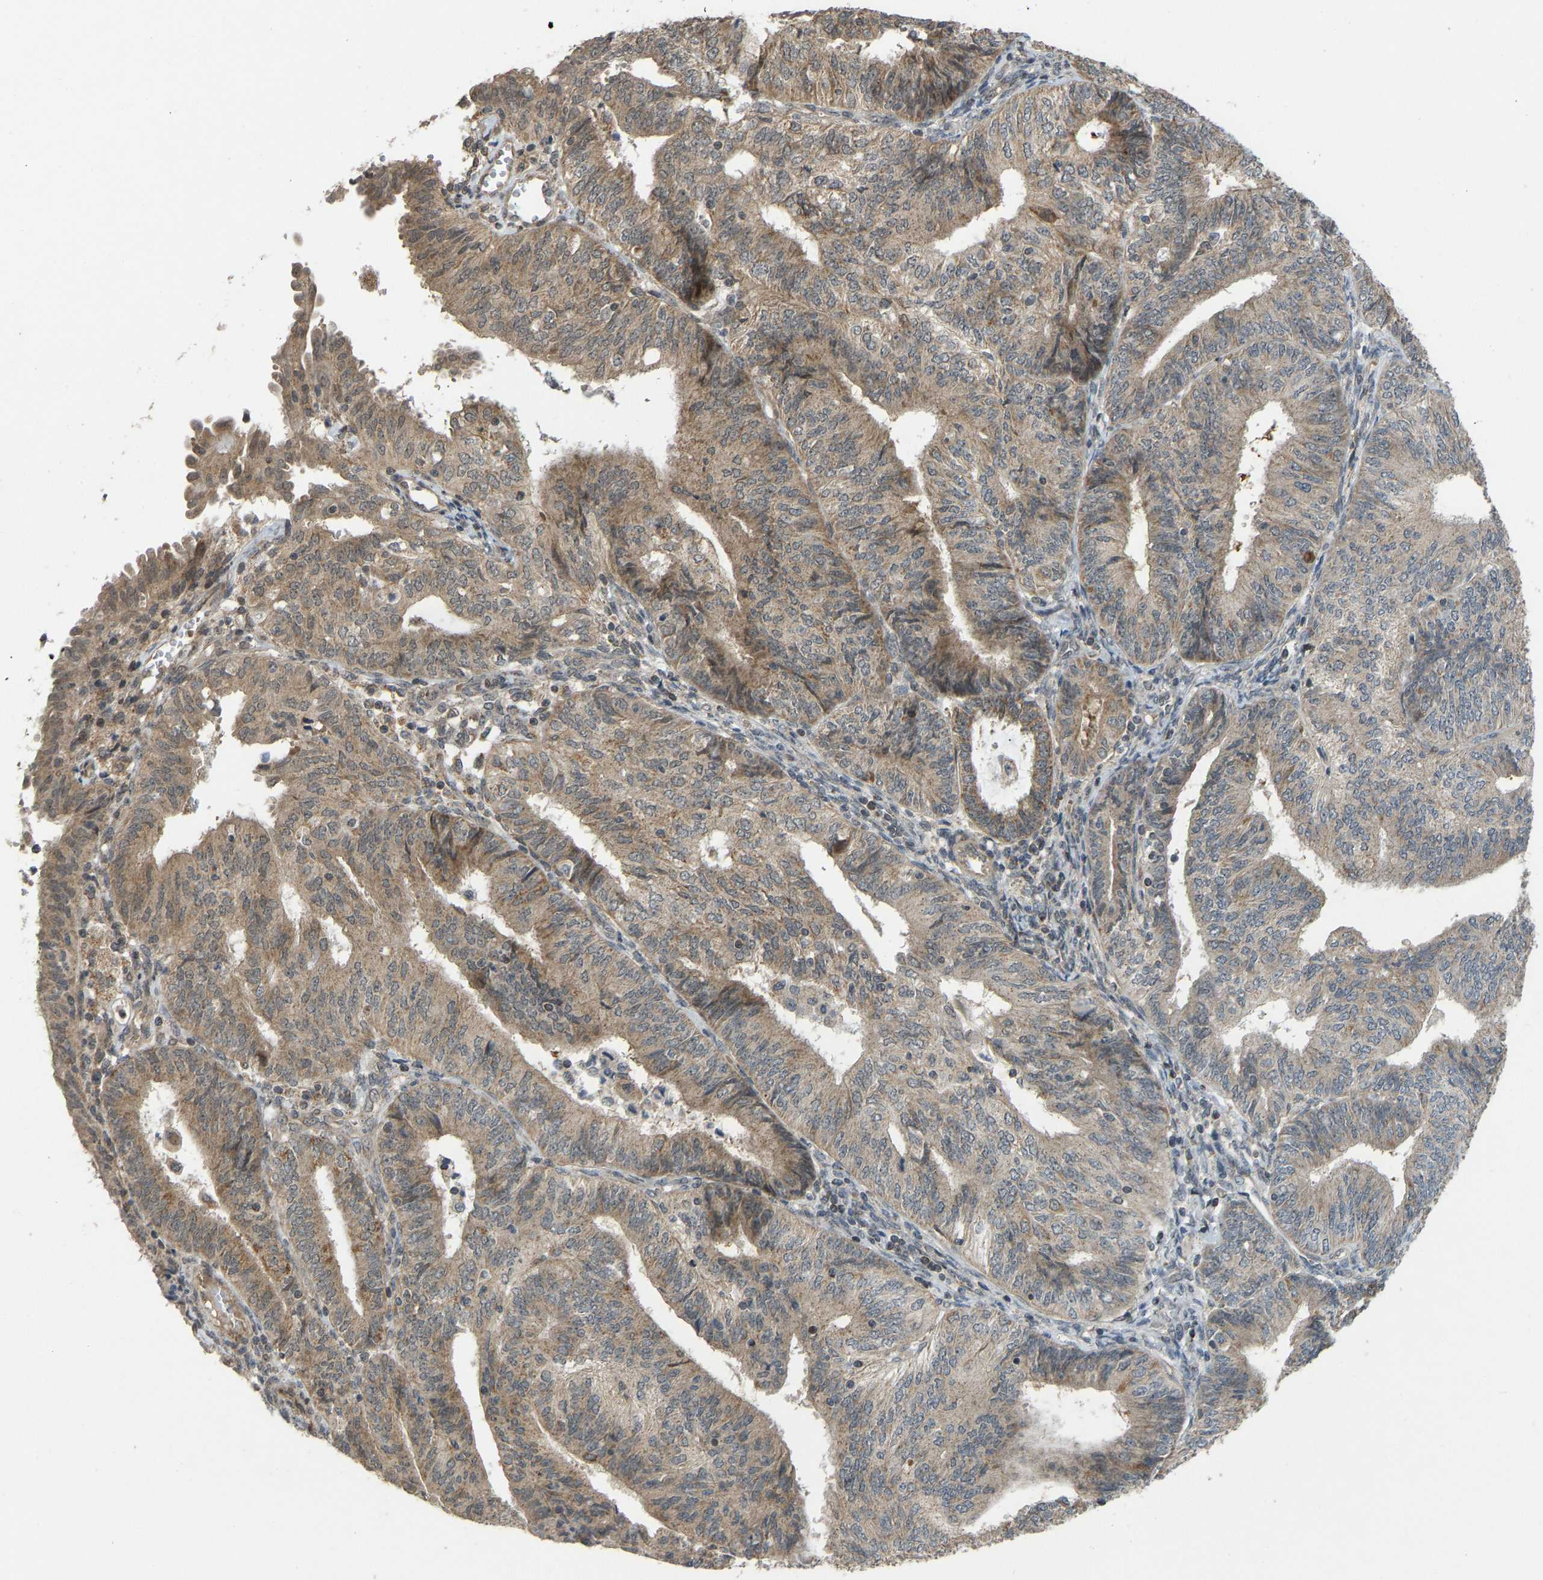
{"staining": {"intensity": "moderate", "quantity": ">75%", "location": "cytoplasmic/membranous"}, "tissue": "endometrial cancer", "cell_type": "Tumor cells", "image_type": "cancer", "snomed": [{"axis": "morphology", "description": "Adenocarcinoma, NOS"}, {"axis": "topography", "description": "Endometrium"}], "caption": "Immunohistochemical staining of endometrial cancer (adenocarcinoma) demonstrates medium levels of moderate cytoplasmic/membranous protein staining in approximately >75% of tumor cells. The protein is stained brown, and the nuclei are stained in blue (DAB IHC with brightfield microscopy, high magnification).", "gene": "ACADS", "patient": {"sex": "female", "age": 58}}